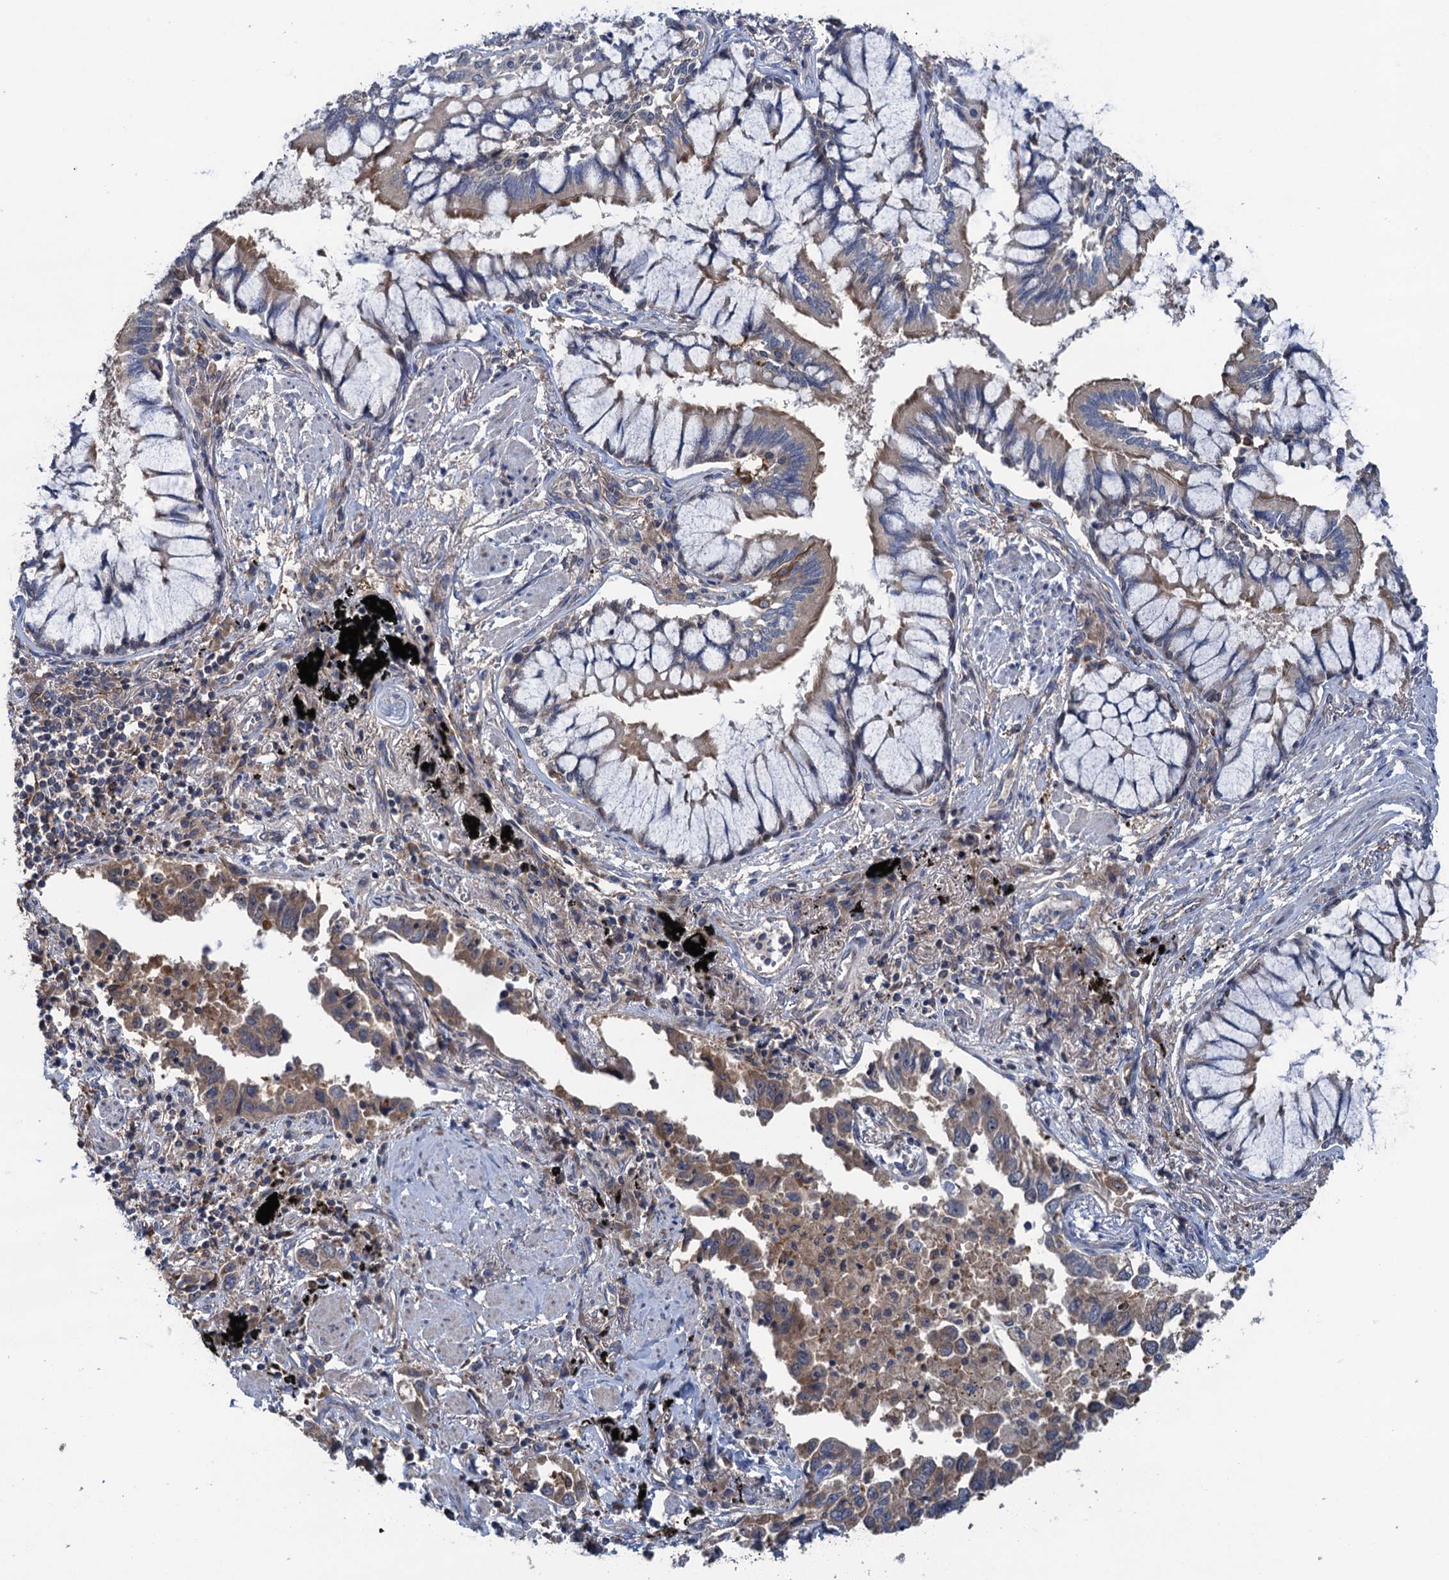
{"staining": {"intensity": "weak", "quantity": "25%-75%", "location": "cytoplasmic/membranous"}, "tissue": "lung cancer", "cell_type": "Tumor cells", "image_type": "cancer", "snomed": [{"axis": "morphology", "description": "Adenocarcinoma, NOS"}, {"axis": "topography", "description": "Lung"}], "caption": "Adenocarcinoma (lung) tissue displays weak cytoplasmic/membranous positivity in about 25%-75% of tumor cells, visualized by immunohistochemistry. (DAB (3,3'-diaminobenzidine) = brown stain, brightfield microscopy at high magnification).", "gene": "CNTN5", "patient": {"sex": "male", "age": 67}}